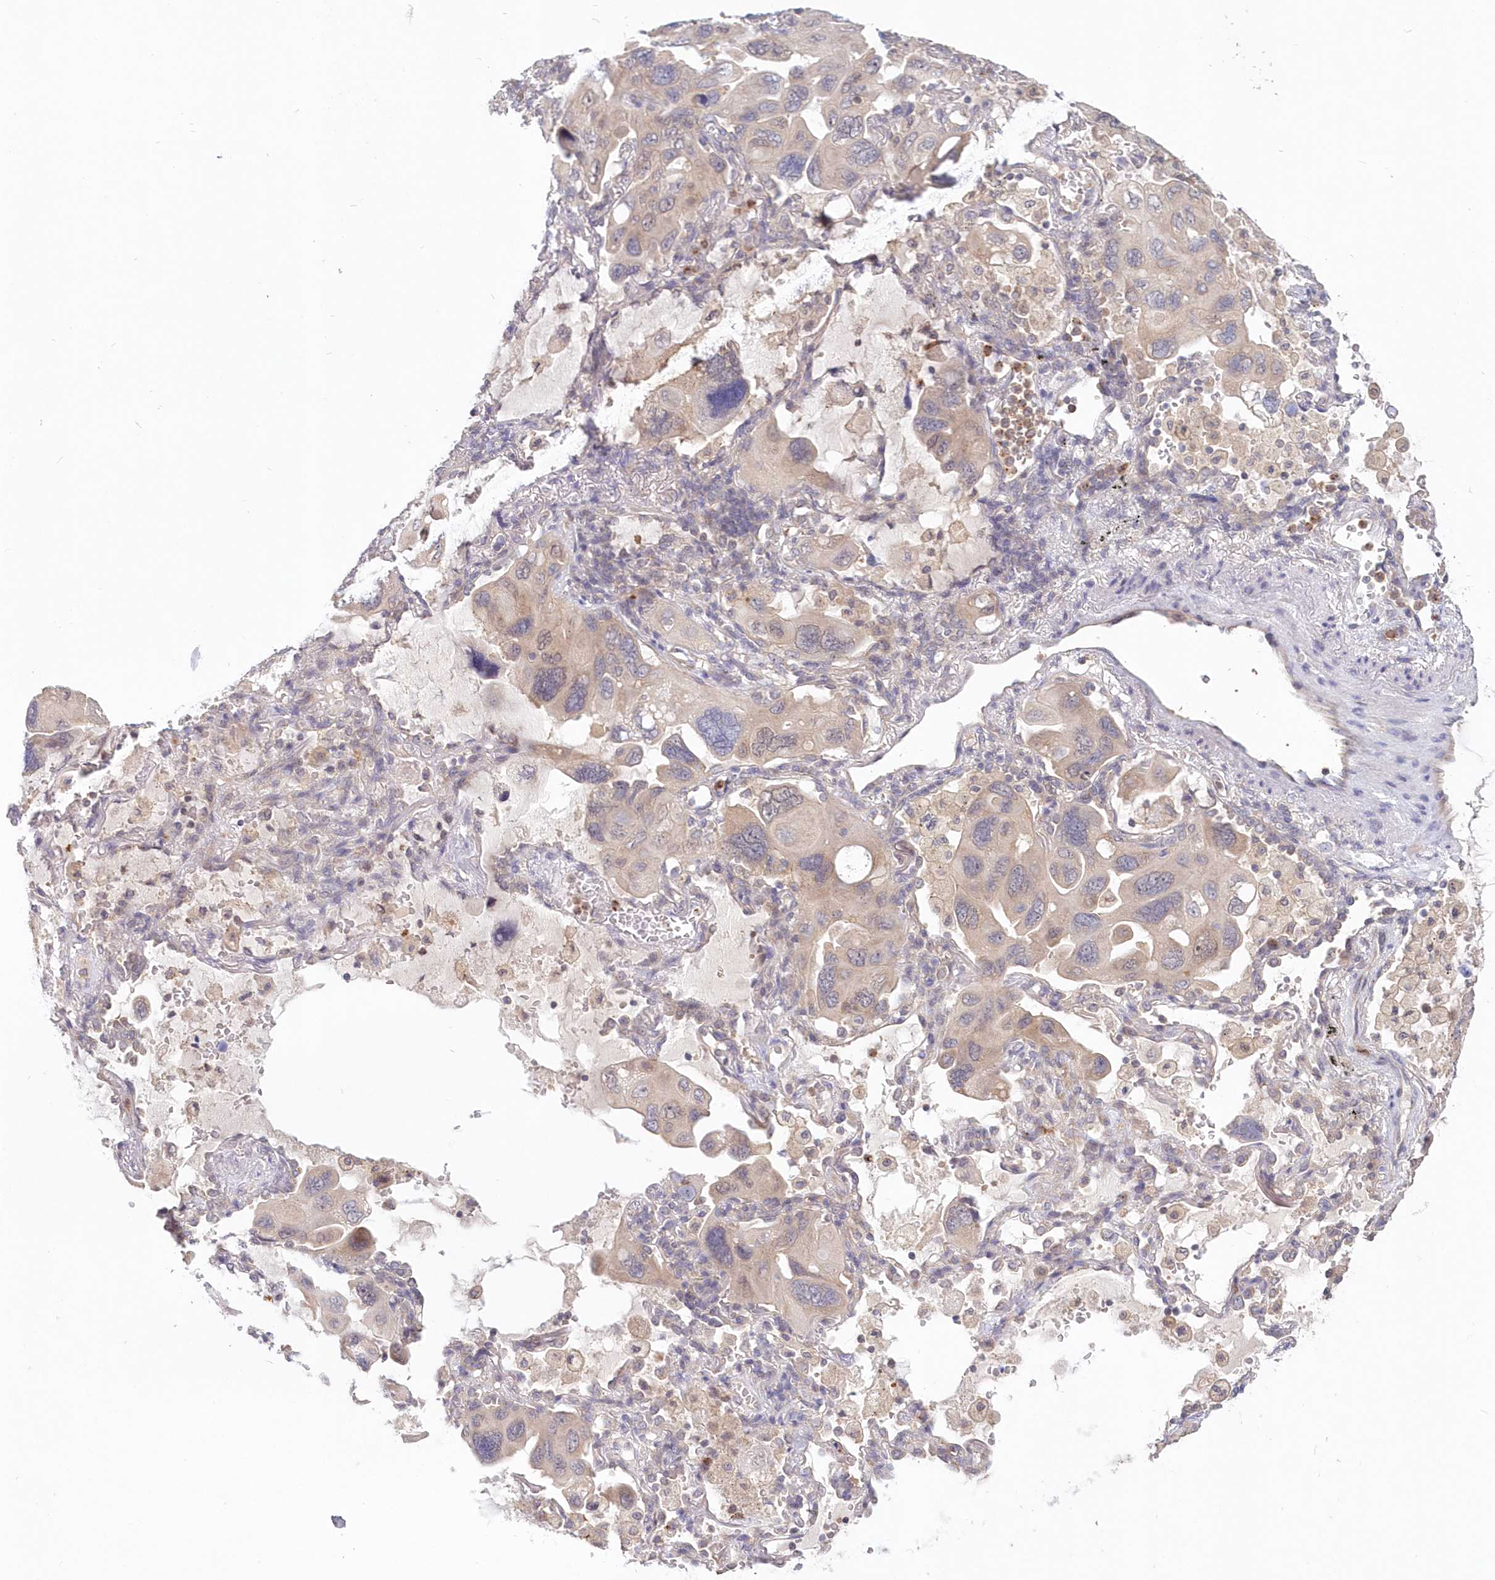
{"staining": {"intensity": "negative", "quantity": "none", "location": "none"}, "tissue": "lung cancer", "cell_type": "Tumor cells", "image_type": "cancer", "snomed": [{"axis": "morphology", "description": "Squamous cell carcinoma, NOS"}, {"axis": "topography", "description": "Lung"}], "caption": "High power microscopy histopathology image of an IHC image of lung squamous cell carcinoma, revealing no significant positivity in tumor cells.", "gene": "KATNA1", "patient": {"sex": "female", "age": 73}}